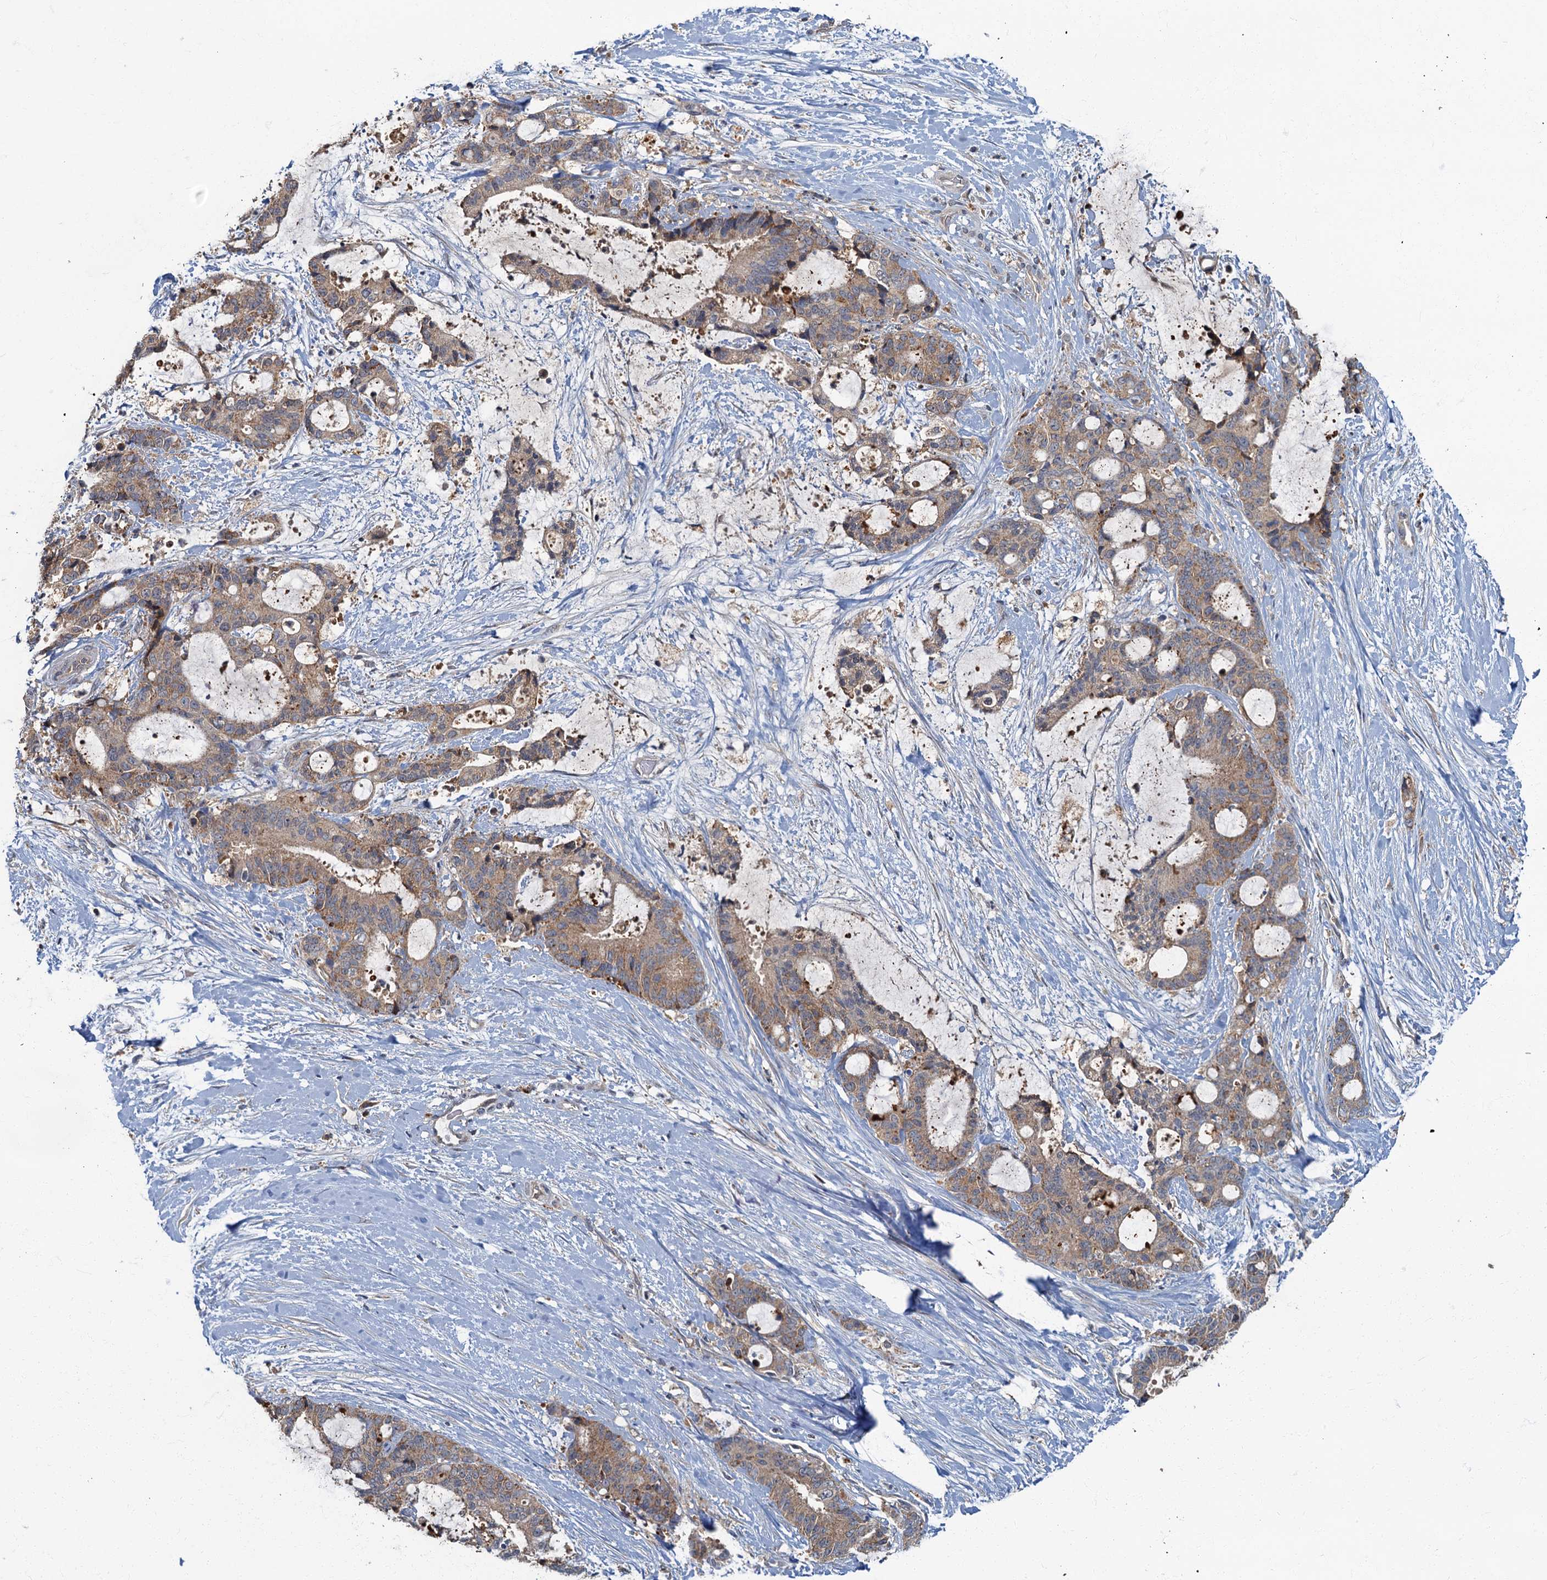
{"staining": {"intensity": "moderate", "quantity": ">75%", "location": "cytoplasmic/membranous"}, "tissue": "liver cancer", "cell_type": "Tumor cells", "image_type": "cancer", "snomed": [{"axis": "morphology", "description": "Normal tissue, NOS"}, {"axis": "morphology", "description": "Cholangiocarcinoma"}, {"axis": "topography", "description": "Liver"}, {"axis": "topography", "description": "Peripheral nerve tissue"}], "caption": "Immunohistochemical staining of liver cholangiocarcinoma shows medium levels of moderate cytoplasmic/membranous protein positivity in about >75% of tumor cells.", "gene": "WDCP", "patient": {"sex": "female", "age": 73}}